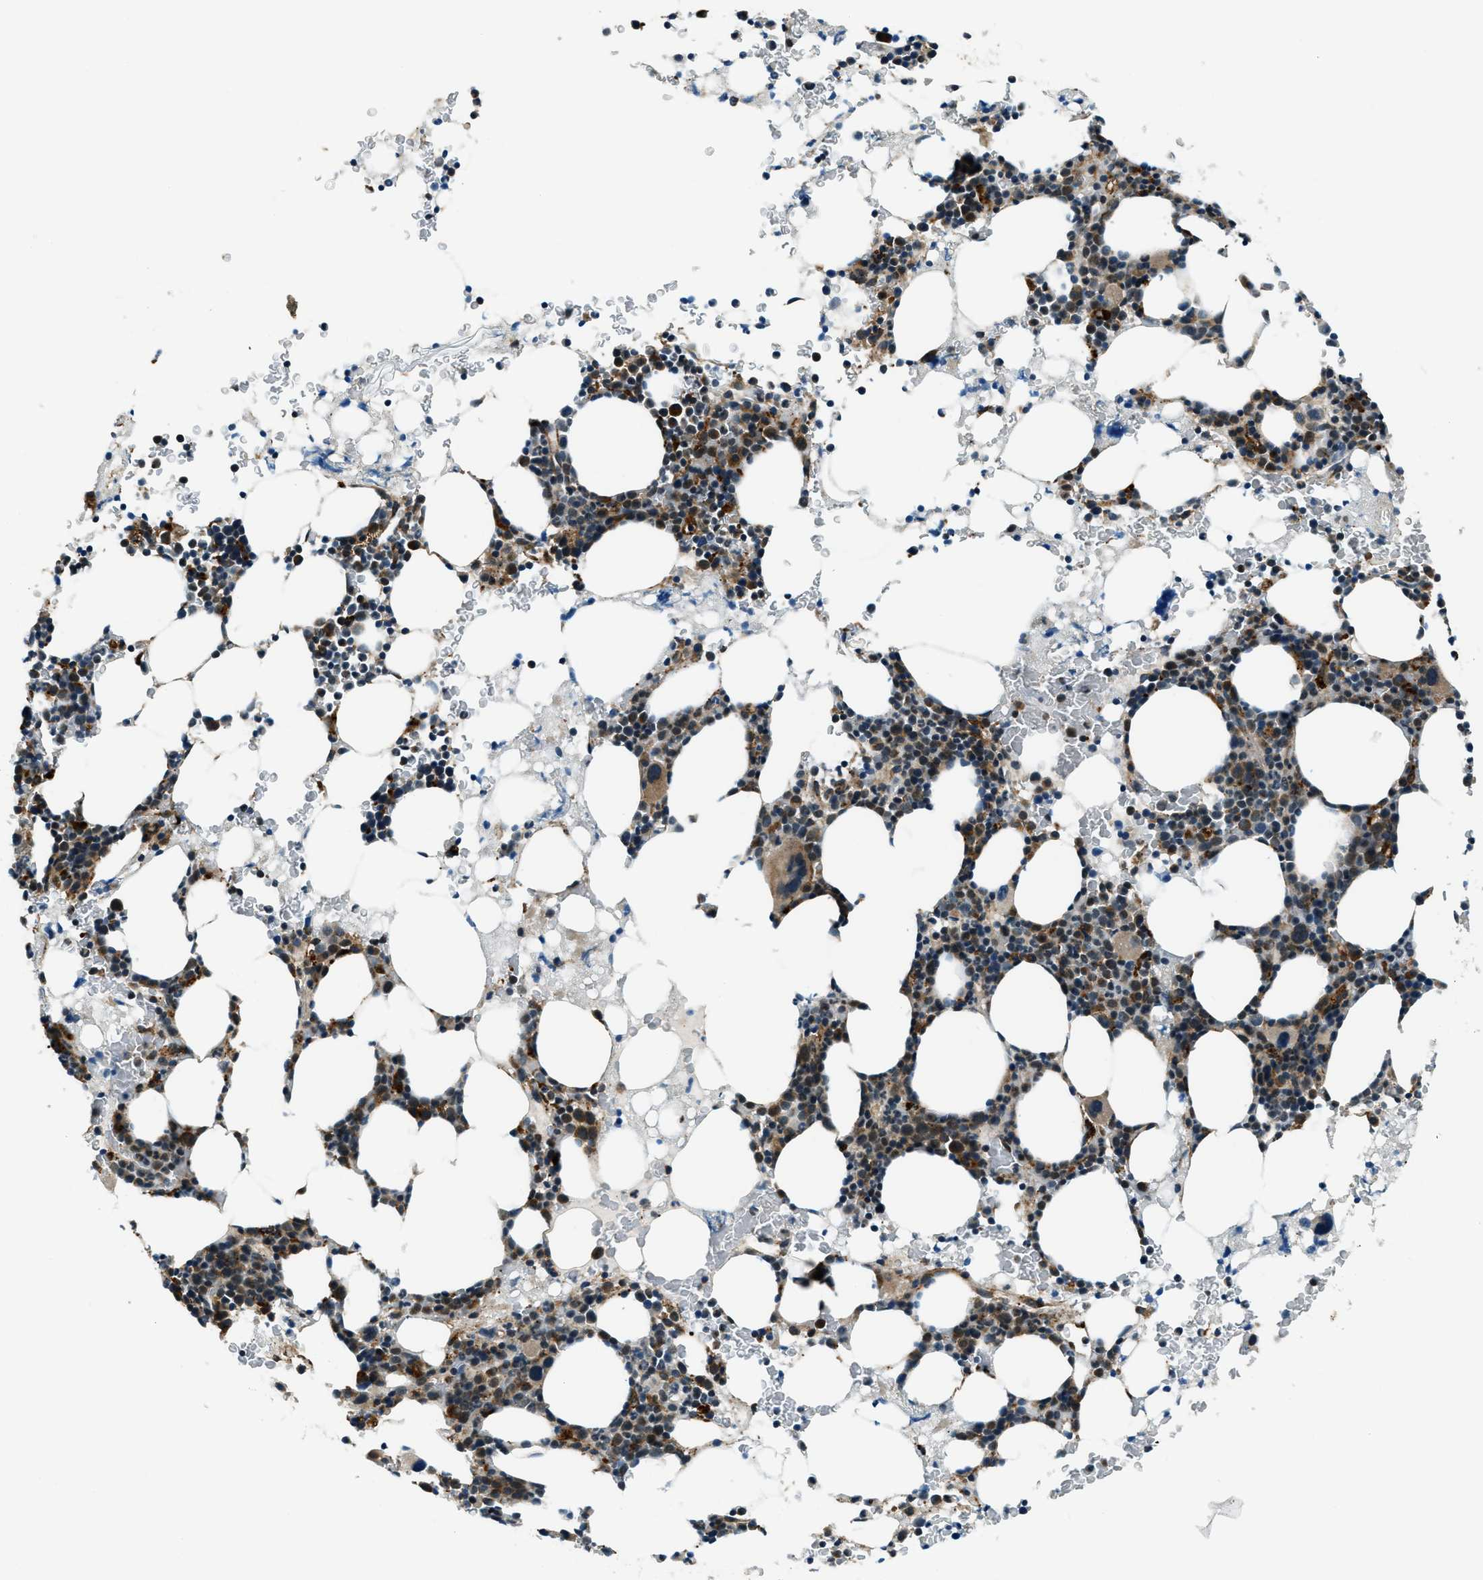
{"staining": {"intensity": "moderate", "quantity": "<25%", "location": "cytoplasmic/membranous"}, "tissue": "bone marrow", "cell_type": "Hematopoietic cells", "image_type": "normal", "snomed": [{"axis": "morphology", "description": "Normal tissue, NOS"}, {"axis": "morphology", "description": "Inflammation, NOS"}, {"axis": "topography", "description": "Bone marrow"}], "caption": "A brown stain highlights moderate cytoplasmic/membranous expression of a protein in hematopoietic cells of normal human bone marrow.", "gene": "GINM1", "patient": {"sex": "female", "age": 84}}